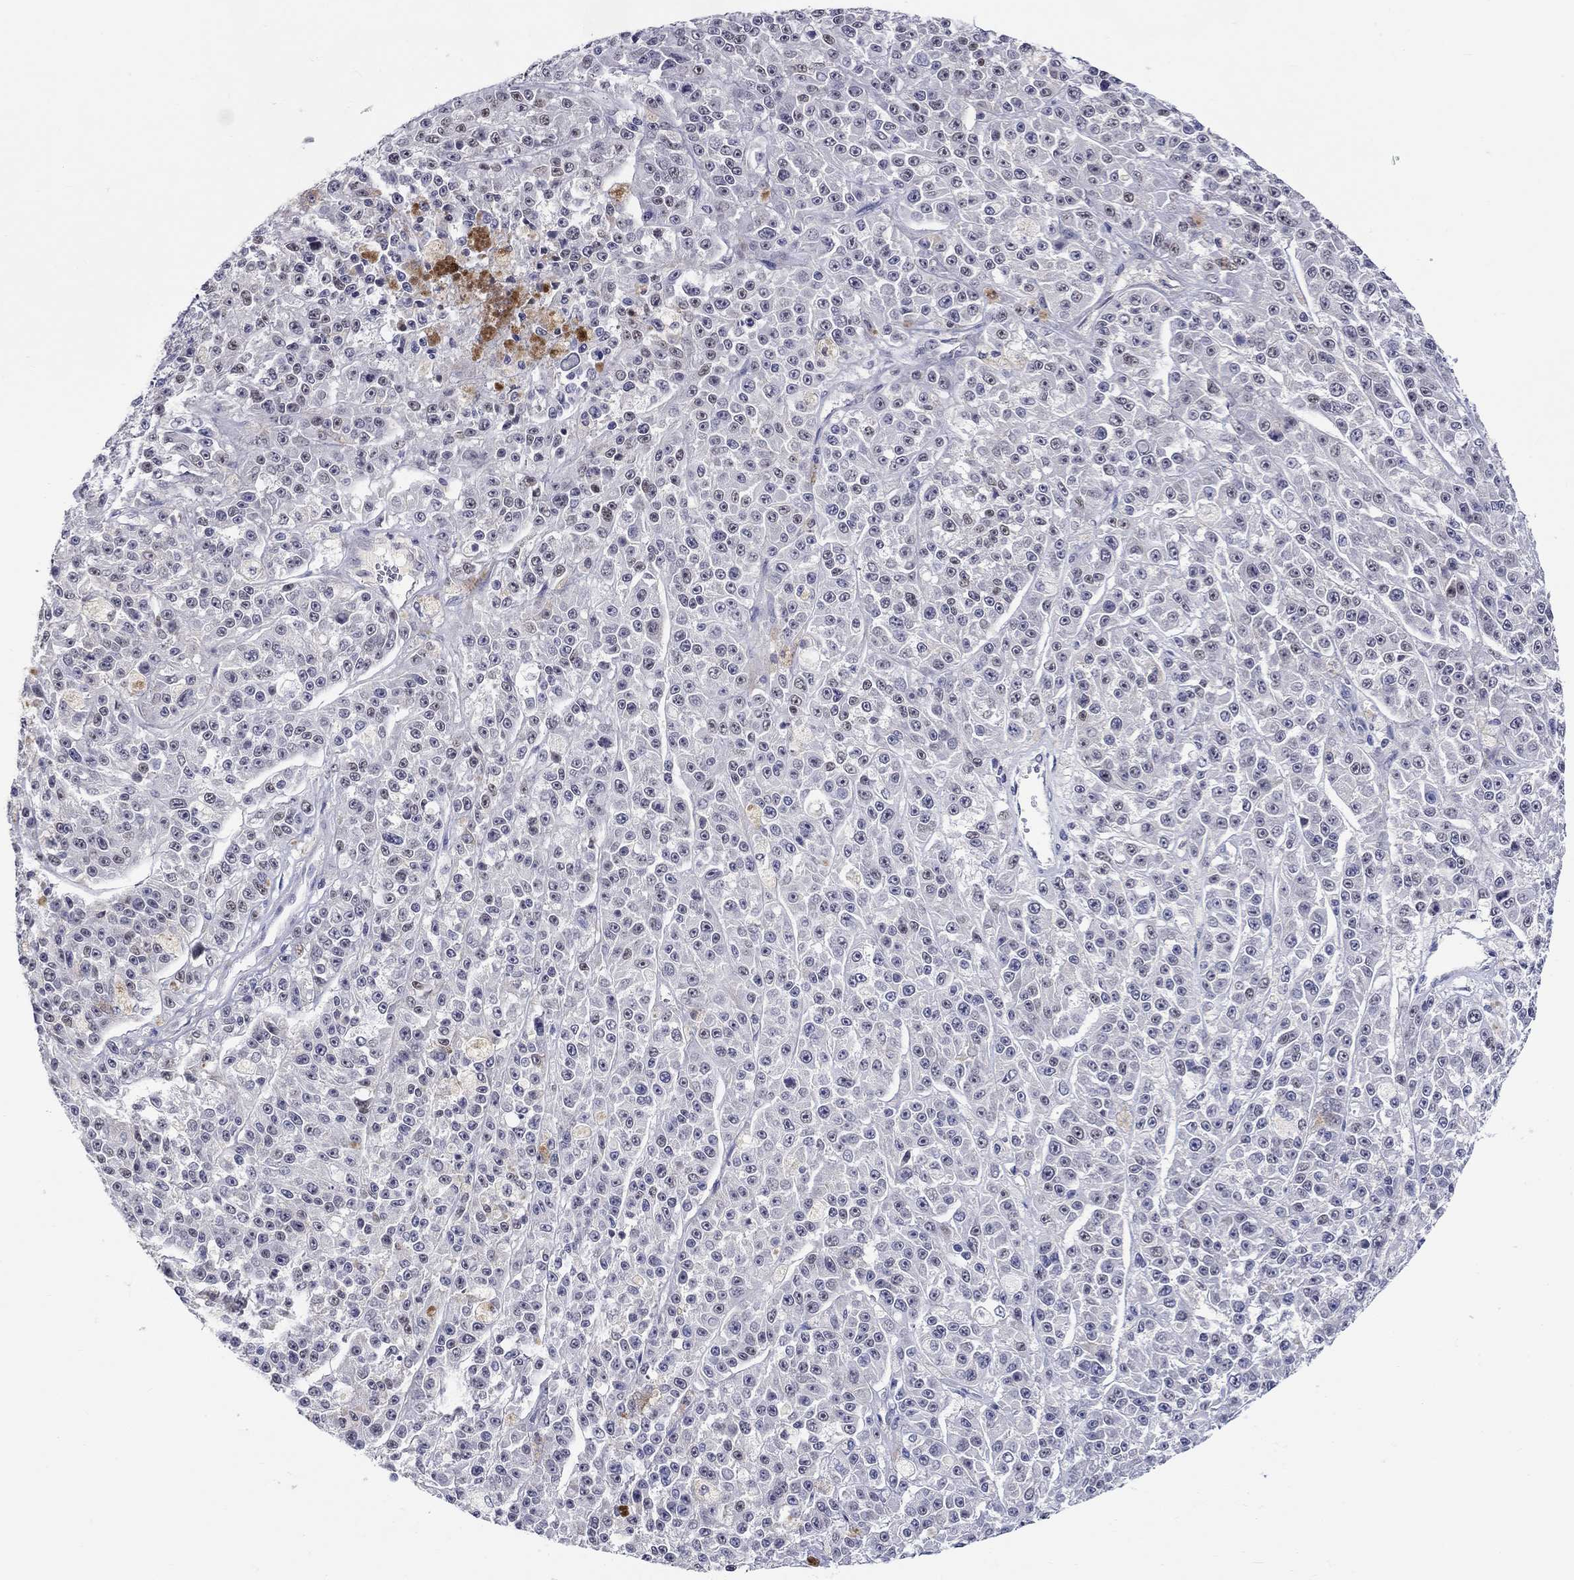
{"staining": {"intensity": "negative", "quantity": "none", "location": "none"}, "tissue": "melanoma", "cell_type": "Tumor cells", "image_type": "cancer", "snomed": [{"axis": "morphology", "description": "Malignant melanoma, NOS"}, {"axis": "topography", "description": "Skin"}], "caption": "High magnification brightfield microscopy of melanoma stained with DAB (3,3'-diaminobenzidine) (brown) and counterstained with hematoxylin (blue): tumor cells show no significant expression.", "gene": "SLC30A3", "patient": {"sex": "female", "age": 58}}